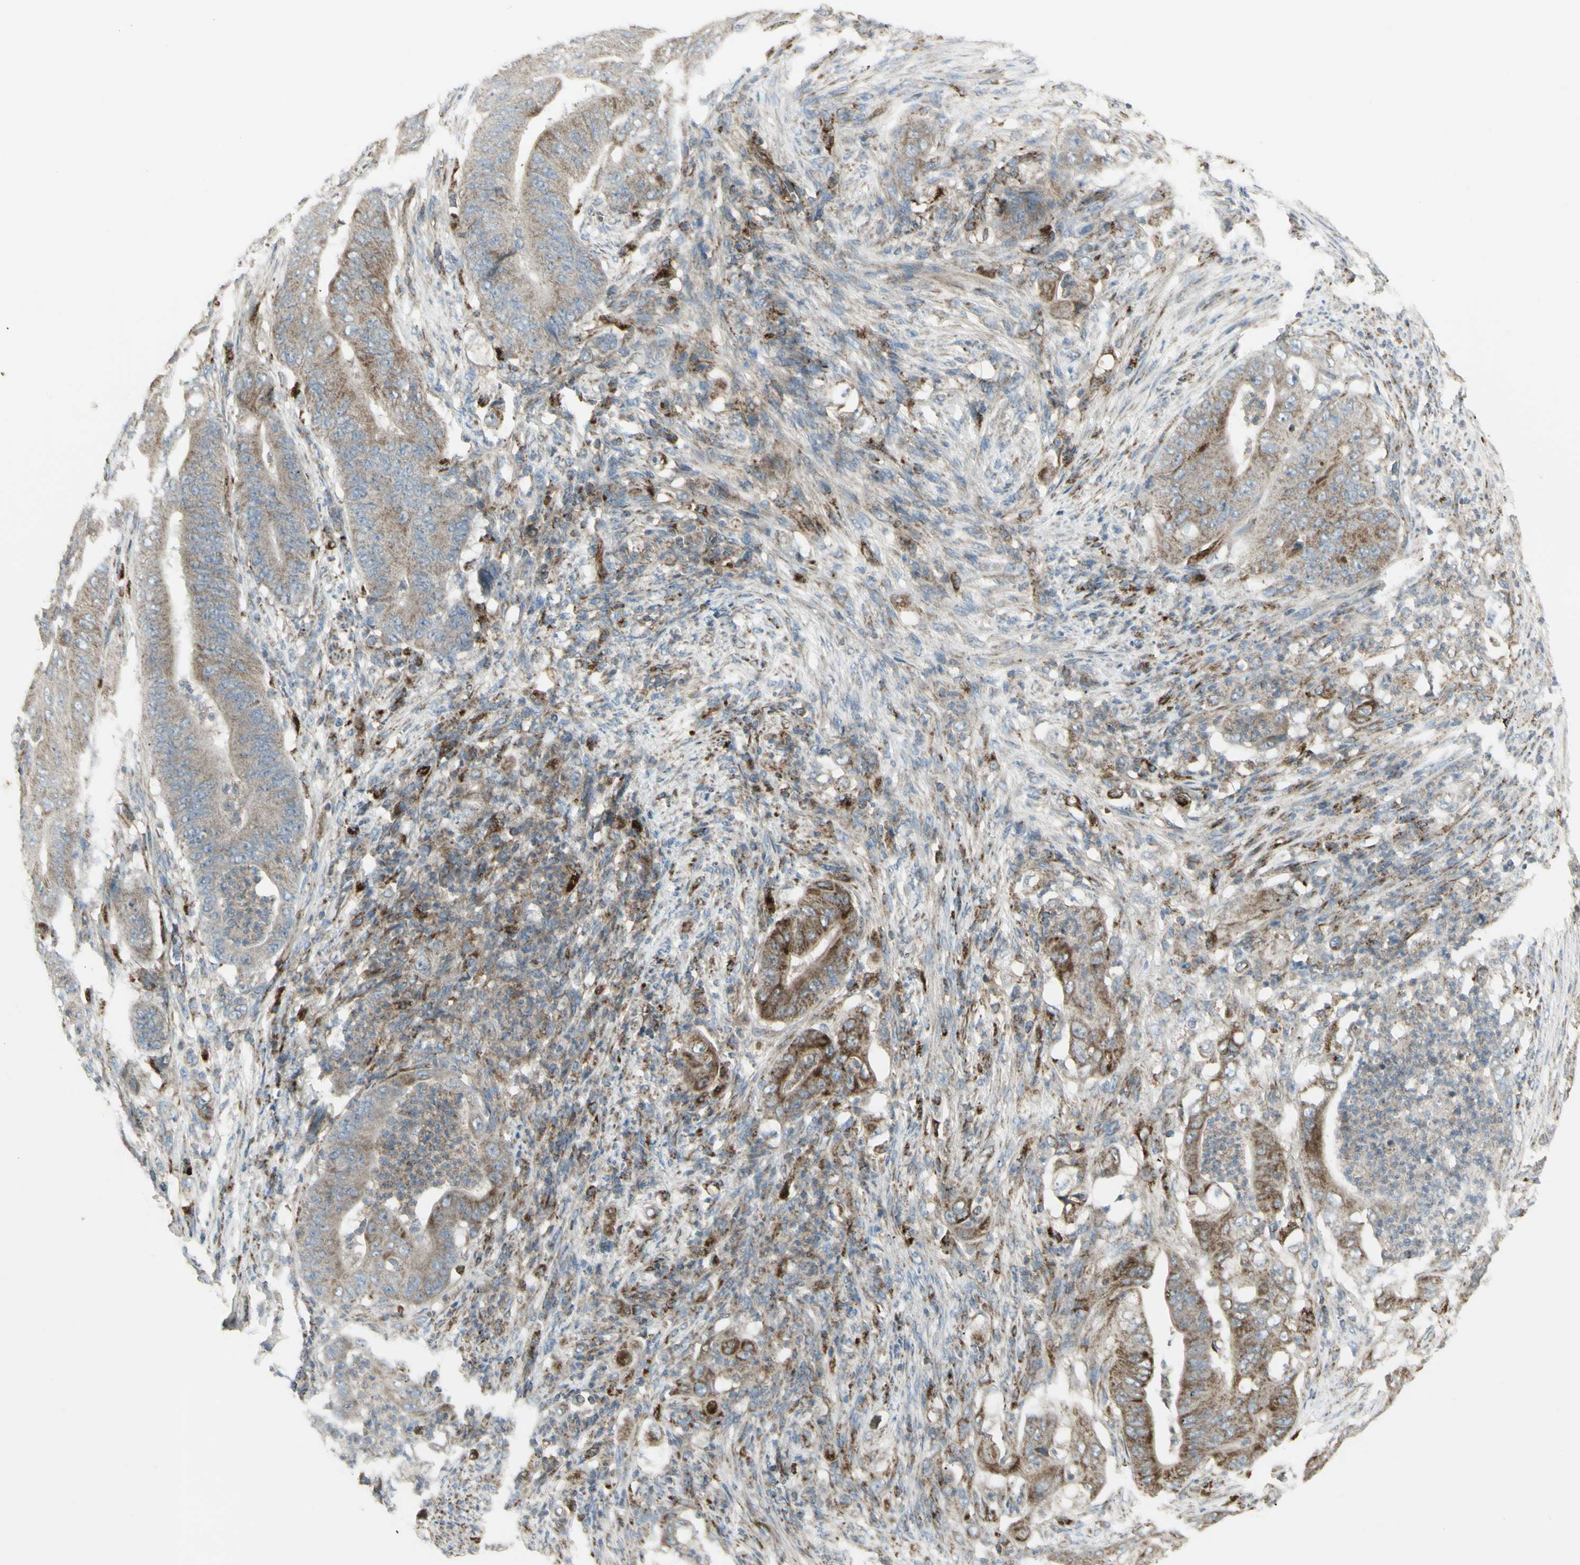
{"staining": {"intensity": "weak", "quantity": ">75%", "location": "cytoplasmic/membranous"}, "tissue": "stomach cancer", "cell_type": "Tumor cells", "image_type": "cancer", "snomed": [{"axis": "morphology", "description": "Adenocarcinoma, NOS"}, {"axis": "topography", "description": "Stomach"}], "caption": "Protein expression analysis of human stomach cancer (adenocarcinoma) reveals weak cytoplasmic/membranous positivity in about >75% of tumor cells.", "gene": "CYB5R1", "patient": {"sex": "female", "age": 73}}